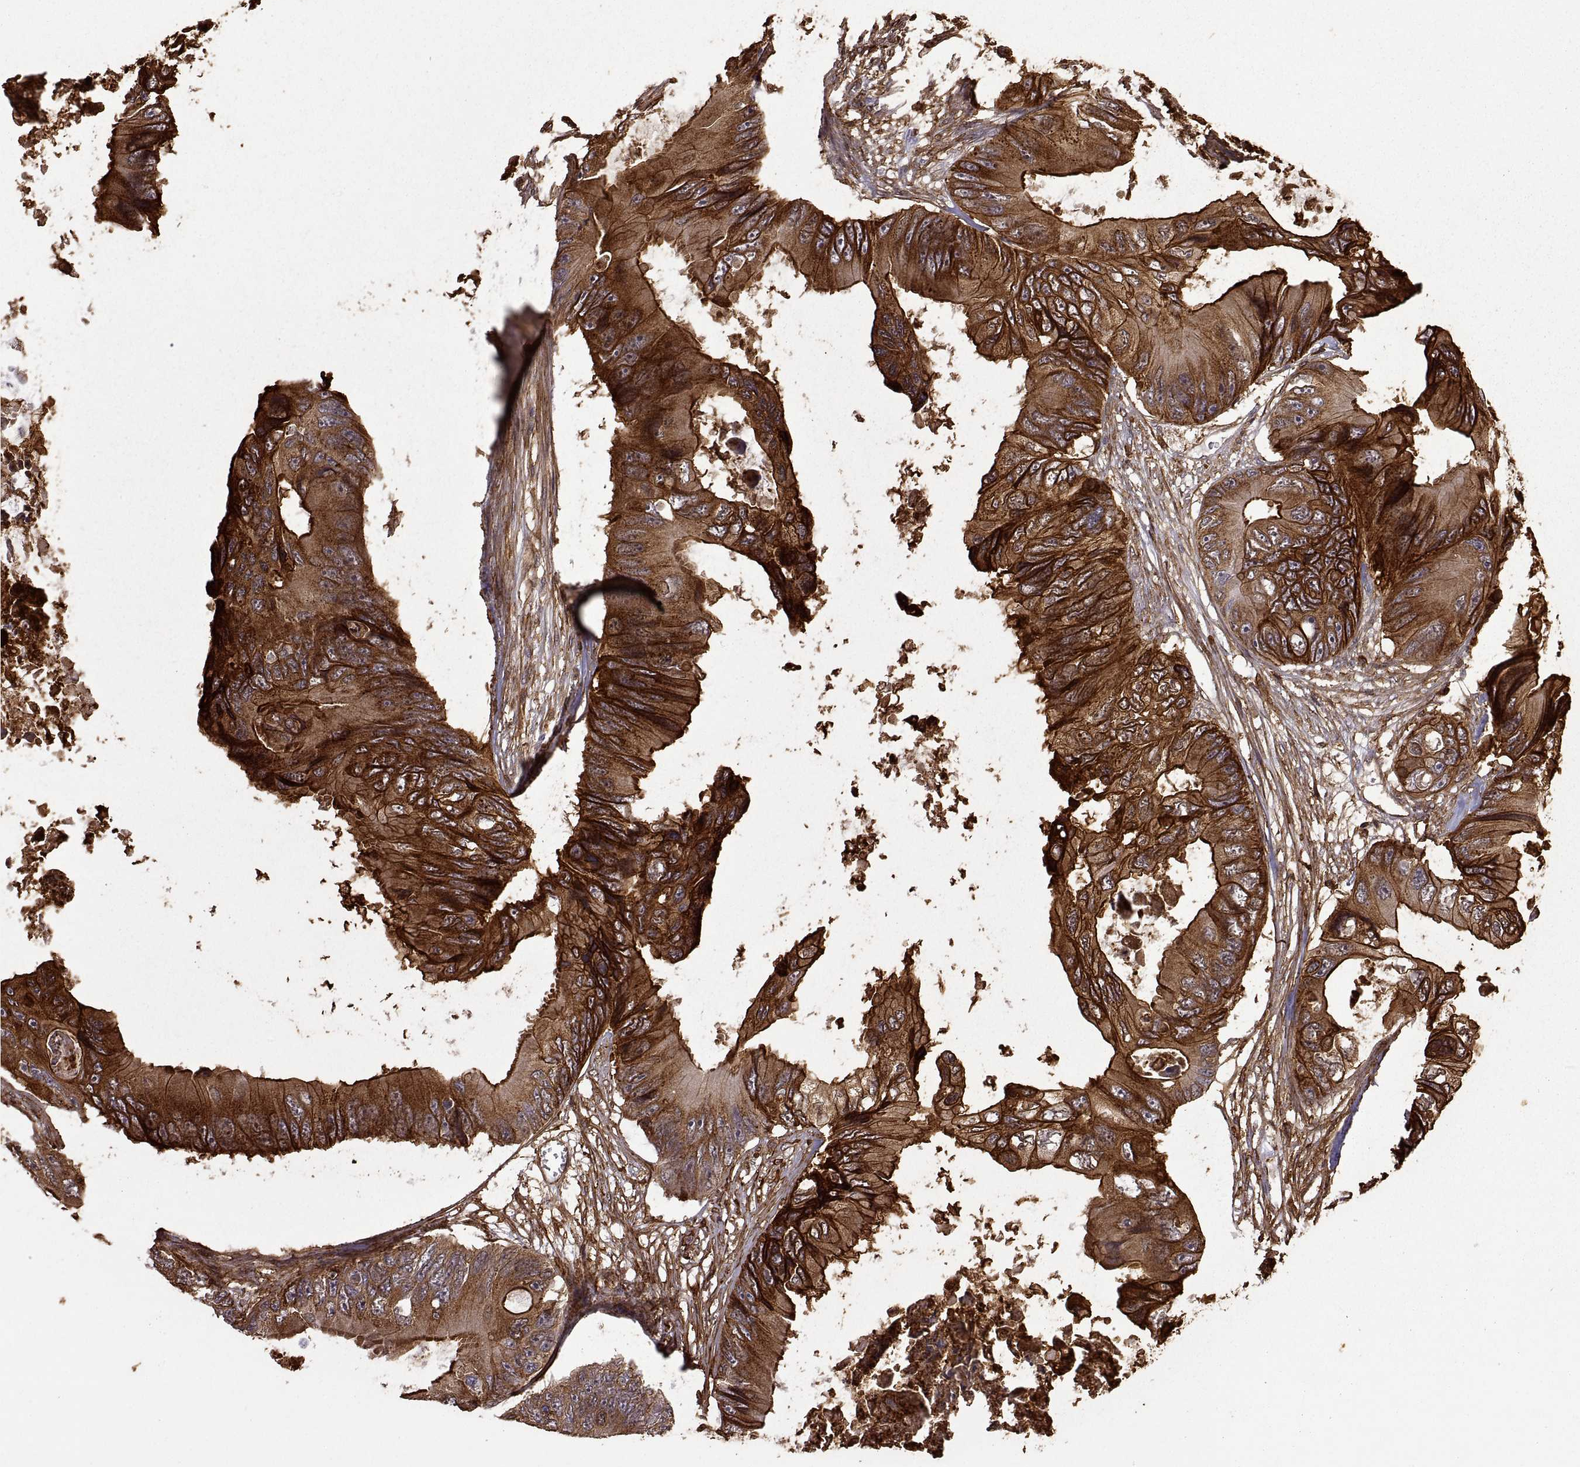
{"staining": {"intensity": "strong", "quantity": ">75%", "location": "cytoplasmic/membranous"}, "tissue": "colorectal cancer", "cell_type": "Tumor cells", "image_type": "cancer", "snomed": [{"axis": "morphology", "description": "Adenocarcinoma, NOS"}, {"axis": "topography", "description": "Rectum"}], "caption": "This photomicrograph displays adenocarcinoma (colorectal) stained with immunohistochemistry to label a protein in brown. The cytoplasmic/membranous of tumor cells show strong positivity for the protein. Nuclei are counter-stained blue.", "gene": "S100A10", "patient": {"sex": "male", "age": 63}}